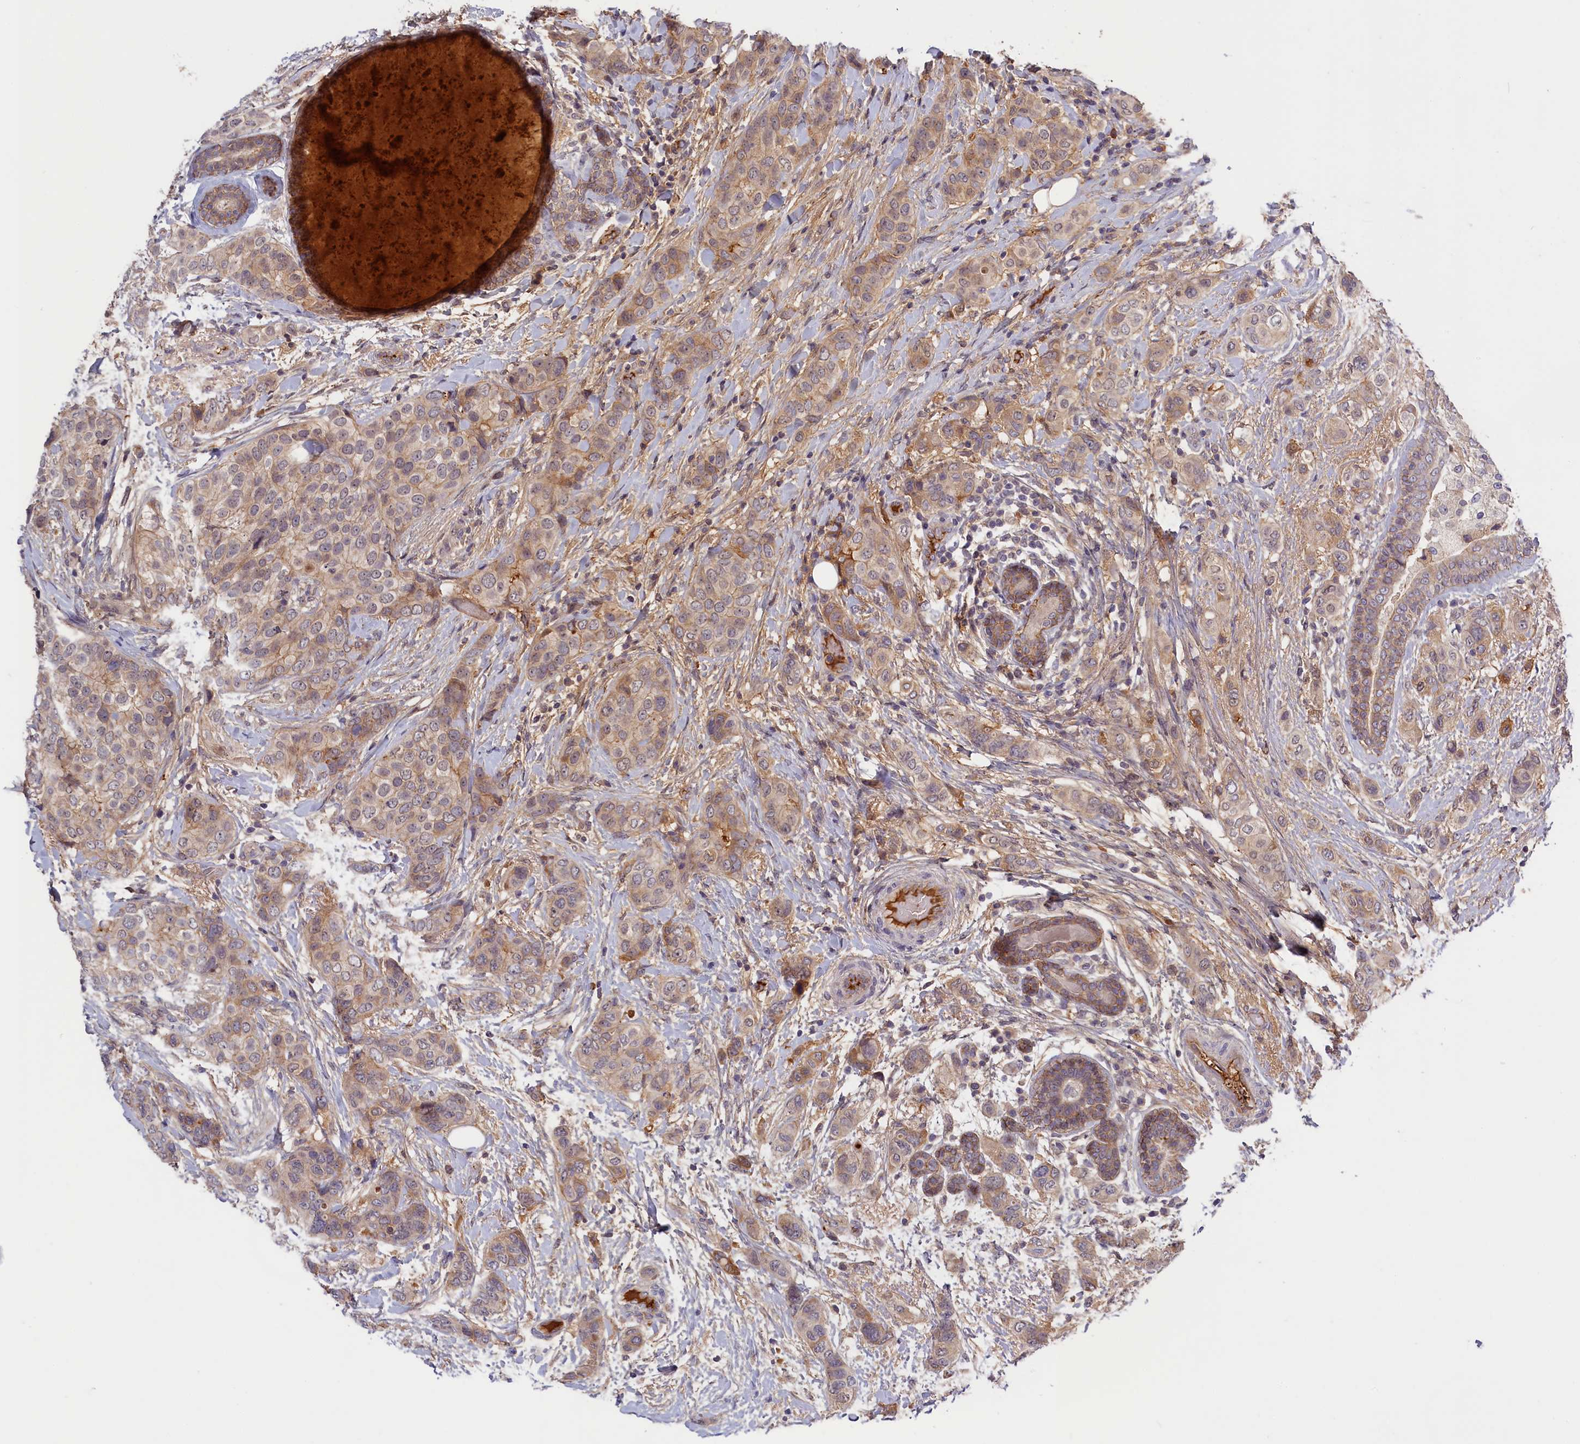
{"staining": {"intensity": "moderate", "quantity": ">75%", "location": "cytoplasmic/membranous"}, "tissue": "breast cancer", "cell_type": "Tumor cells", "image_type": "cancer", "snomed": [{"axis": "morphology", "description": "Lobular carcinoma"}, {"axis": "topography", "description": "Breast"}], "caption": "IHC of breast cancer (lobular carcinoma) displays medium levels of moderate cytoplasmic/membranous staining in about >75% of tumor cells. Nuclei are stained in blue.", "gene": "ADGRD1", "patient": {"sex": "female", "age": 51}}